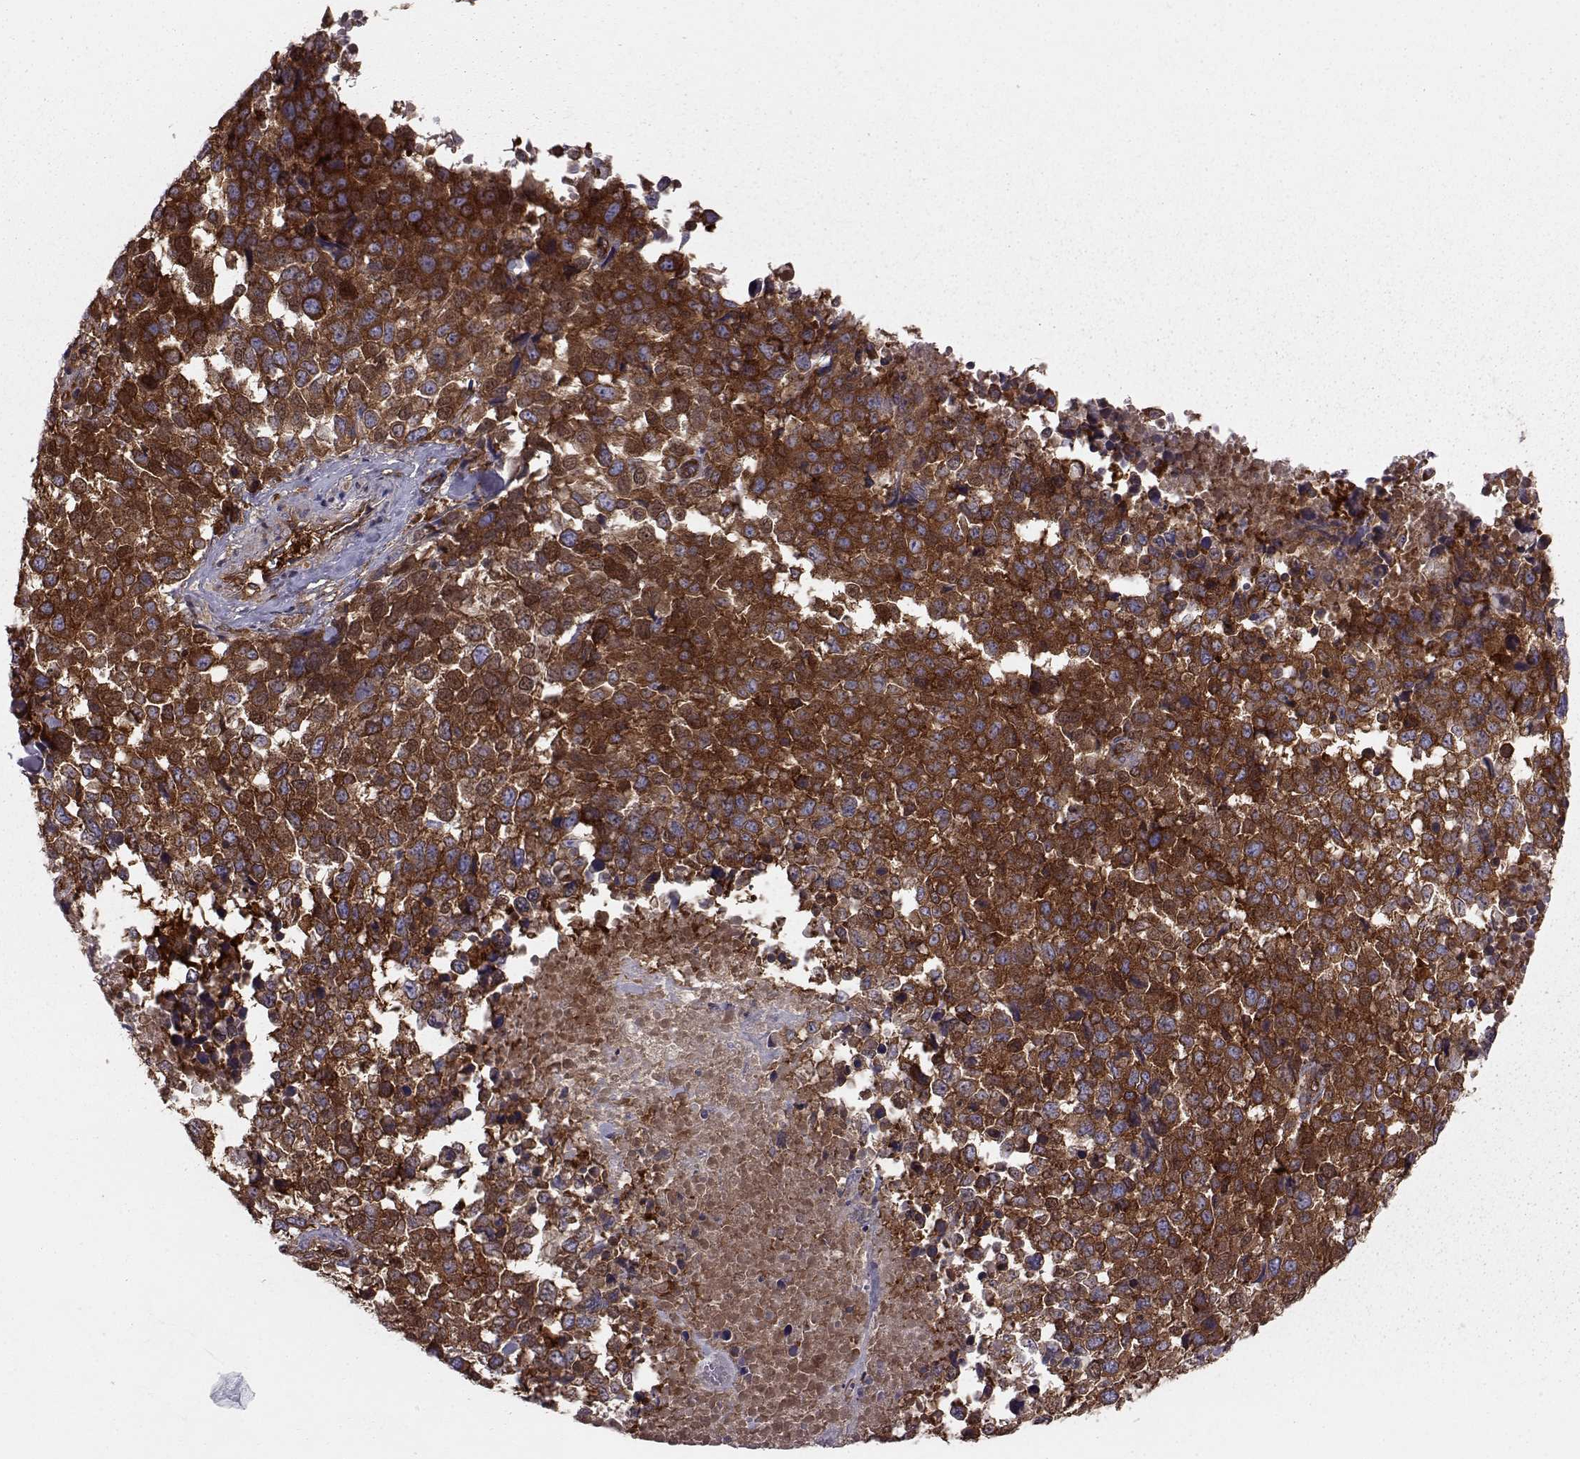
{"staining": {"intensity": "strong", "quantity": ">75%", "location": "cytoplasmic/membranous"}, "tissue": "melanoma", "cell_type": "Tumor cells", "image_type": "cancer", "snomed": [{"axis": "morphology", "description": "Malignant melanoma, Metastatic site"}, {"axis": "topography", "description": "Skin"}], "caption": "A brown stain shows strong cytoplasmic/membranous positivity of a protein in melanoma tumor cells. The staining is performed using DAB (3,3'-diaminobenzidine) brown chromogen to label protein expression. The nuclei are counter-stained blue using hematoxylin.", "gene": "RABGAP1", "patient": {"sex": "male", "age": 84}}